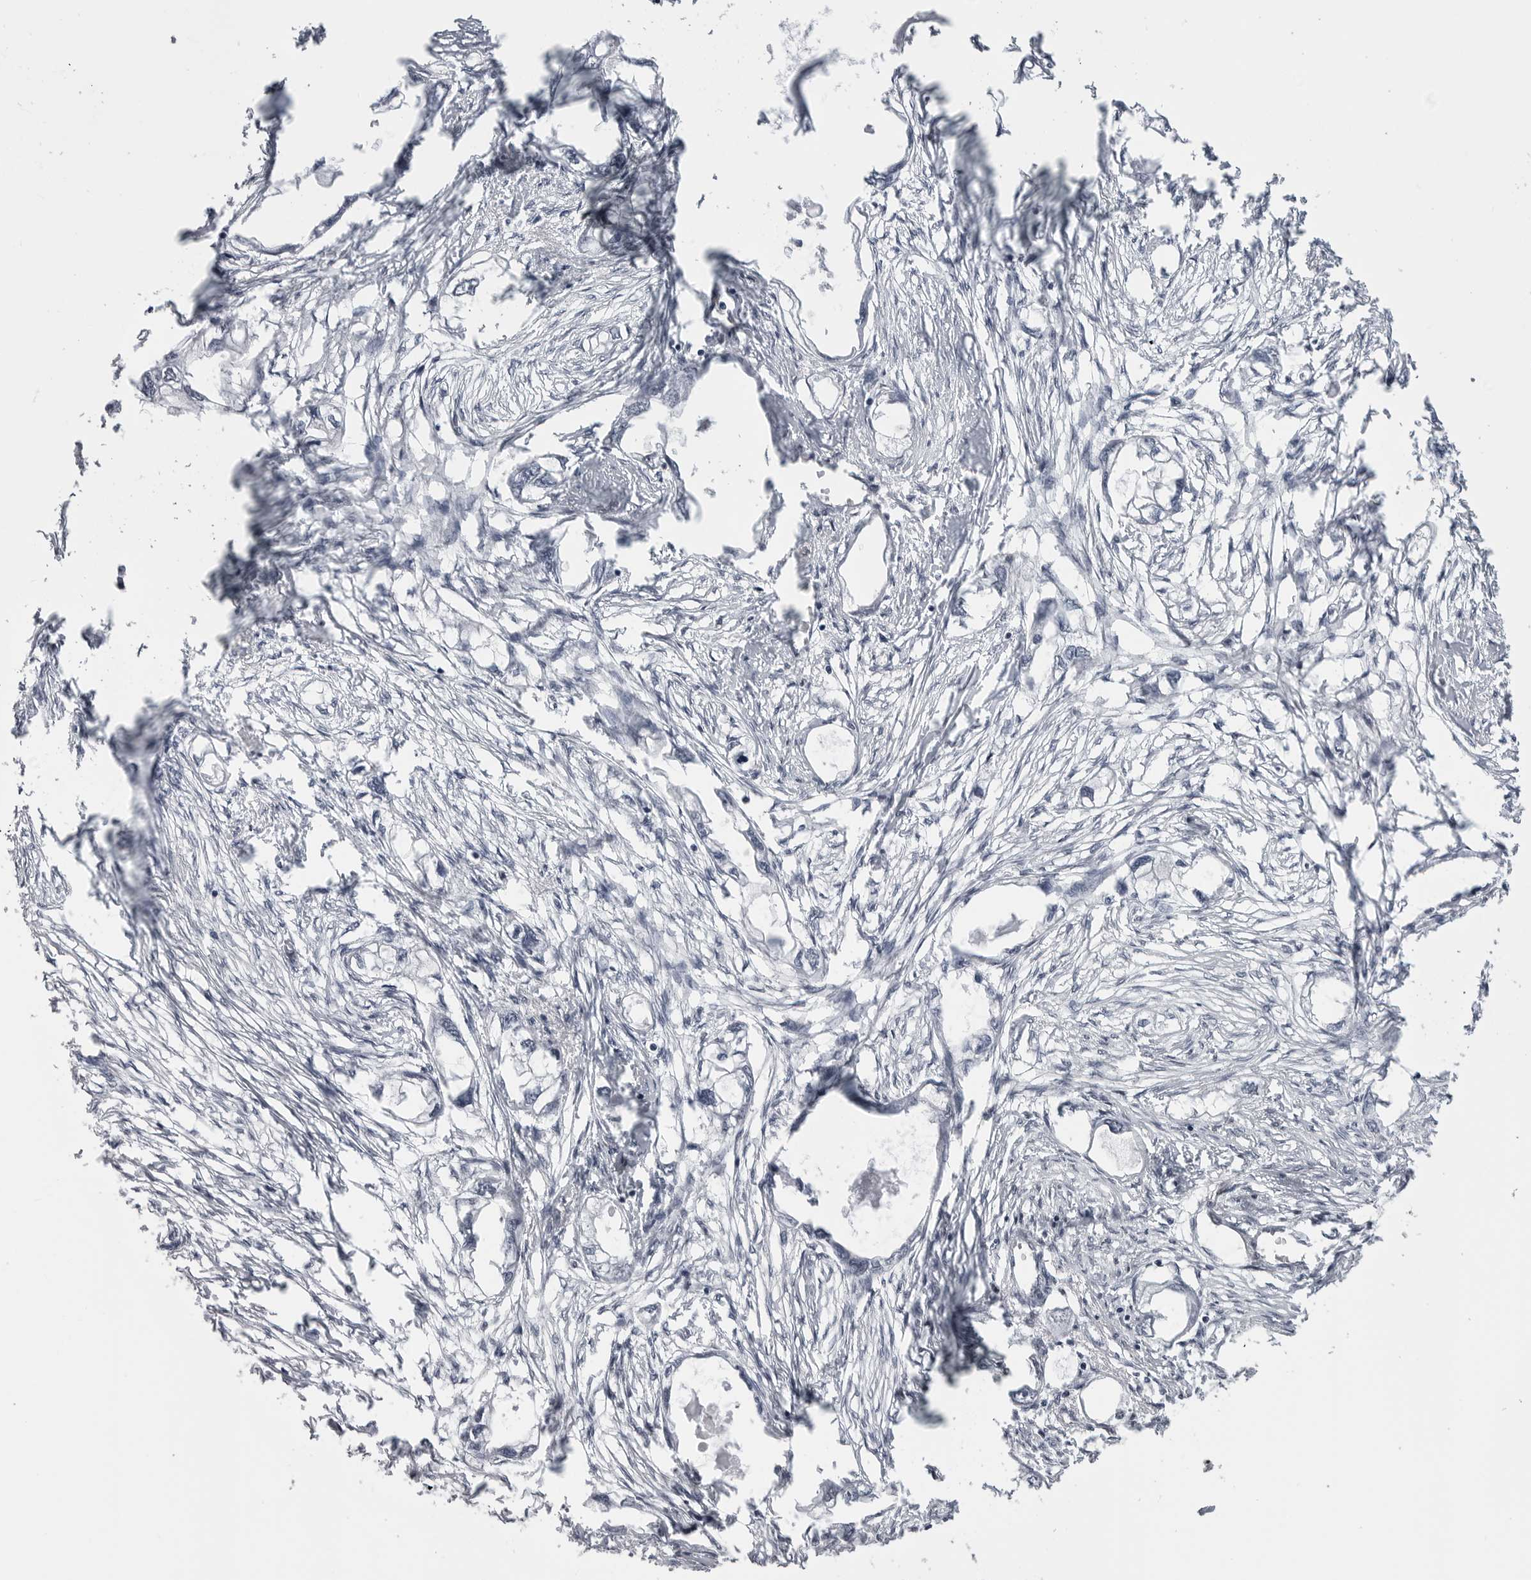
{"staining": {"intensity": "negative", "quantity": "none", "location": "none"}, "tissue": "endometrial cancer", "cell_type": "Tumor cells", "image_type": "cancer", "snomed": [{"axis": "morphology", "description": "Adenocarcinoma, NOS"}, {"axis": "morphology", "description": "Adenocarcinoma, metastatic, NOS"}, {"axis": "topography", "description": "Adipose tissue"}, {"axis": "topography", "description": "Endometrium"}], "caption": "This is an immunohistochemistry image of human metastatic adenocarcinoma (endometrial). There is no staining in tumor cells.", "gene": "RNF26", "patient": {"sex": "female", "age": 67}}